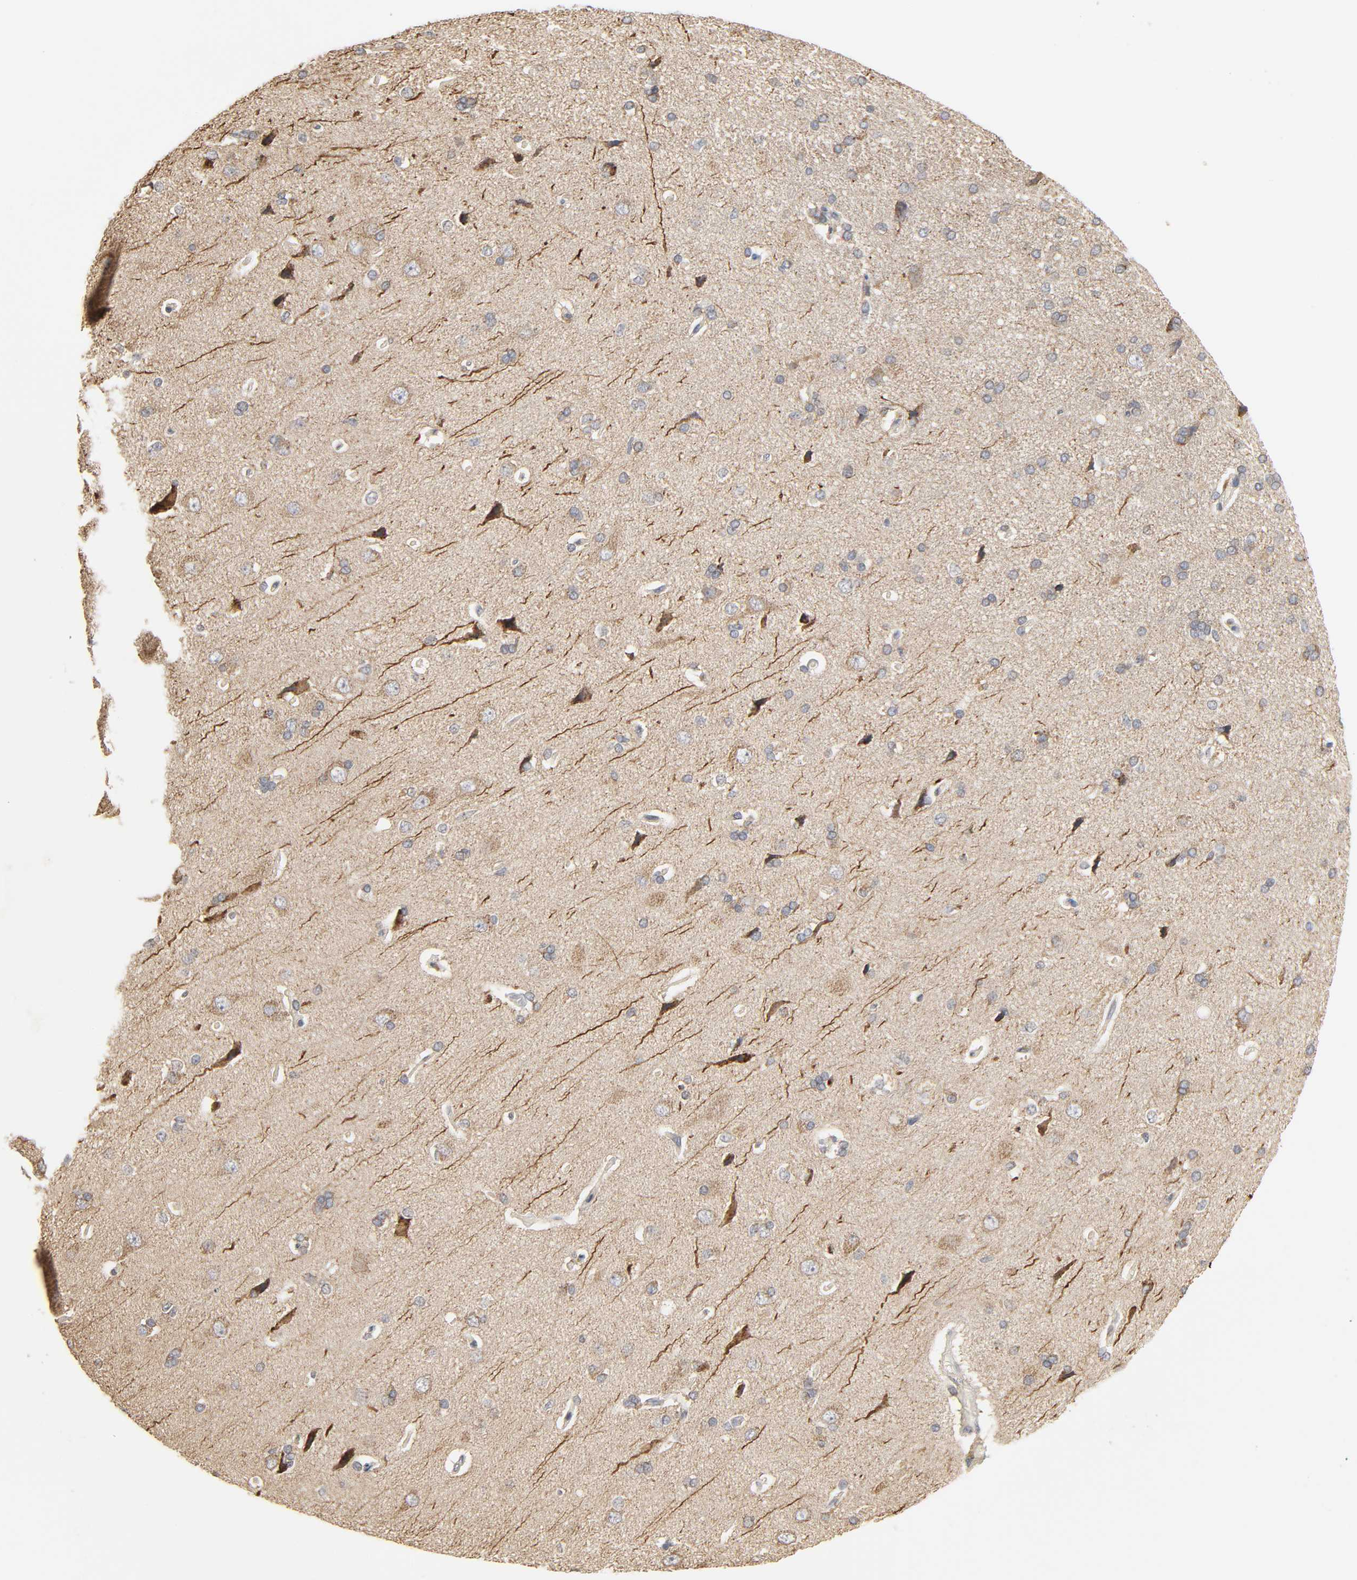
{"staining": {"intensity": "weak", "quantity": ">75%", "location": "cytoplasmic/membranous"}, "tissue": "cerebral cortex", "cell_type": "Endothelial cells", "image_type": "normal", "snomed": [{"axis": "morphology", "description": "Normal tissue, NOS"}, {"axis": "topography", "description": "Cerebral cortex"}], "caption": "About >75% of endothelial cells in unremarkable human cerebral cortex demonstrate weak cytoplasmic/membranous protein staining as visualized by brown immunohistochemical staining.", "gene": "CLEC4E", "patient": {"sex": "male", "age": 62}}